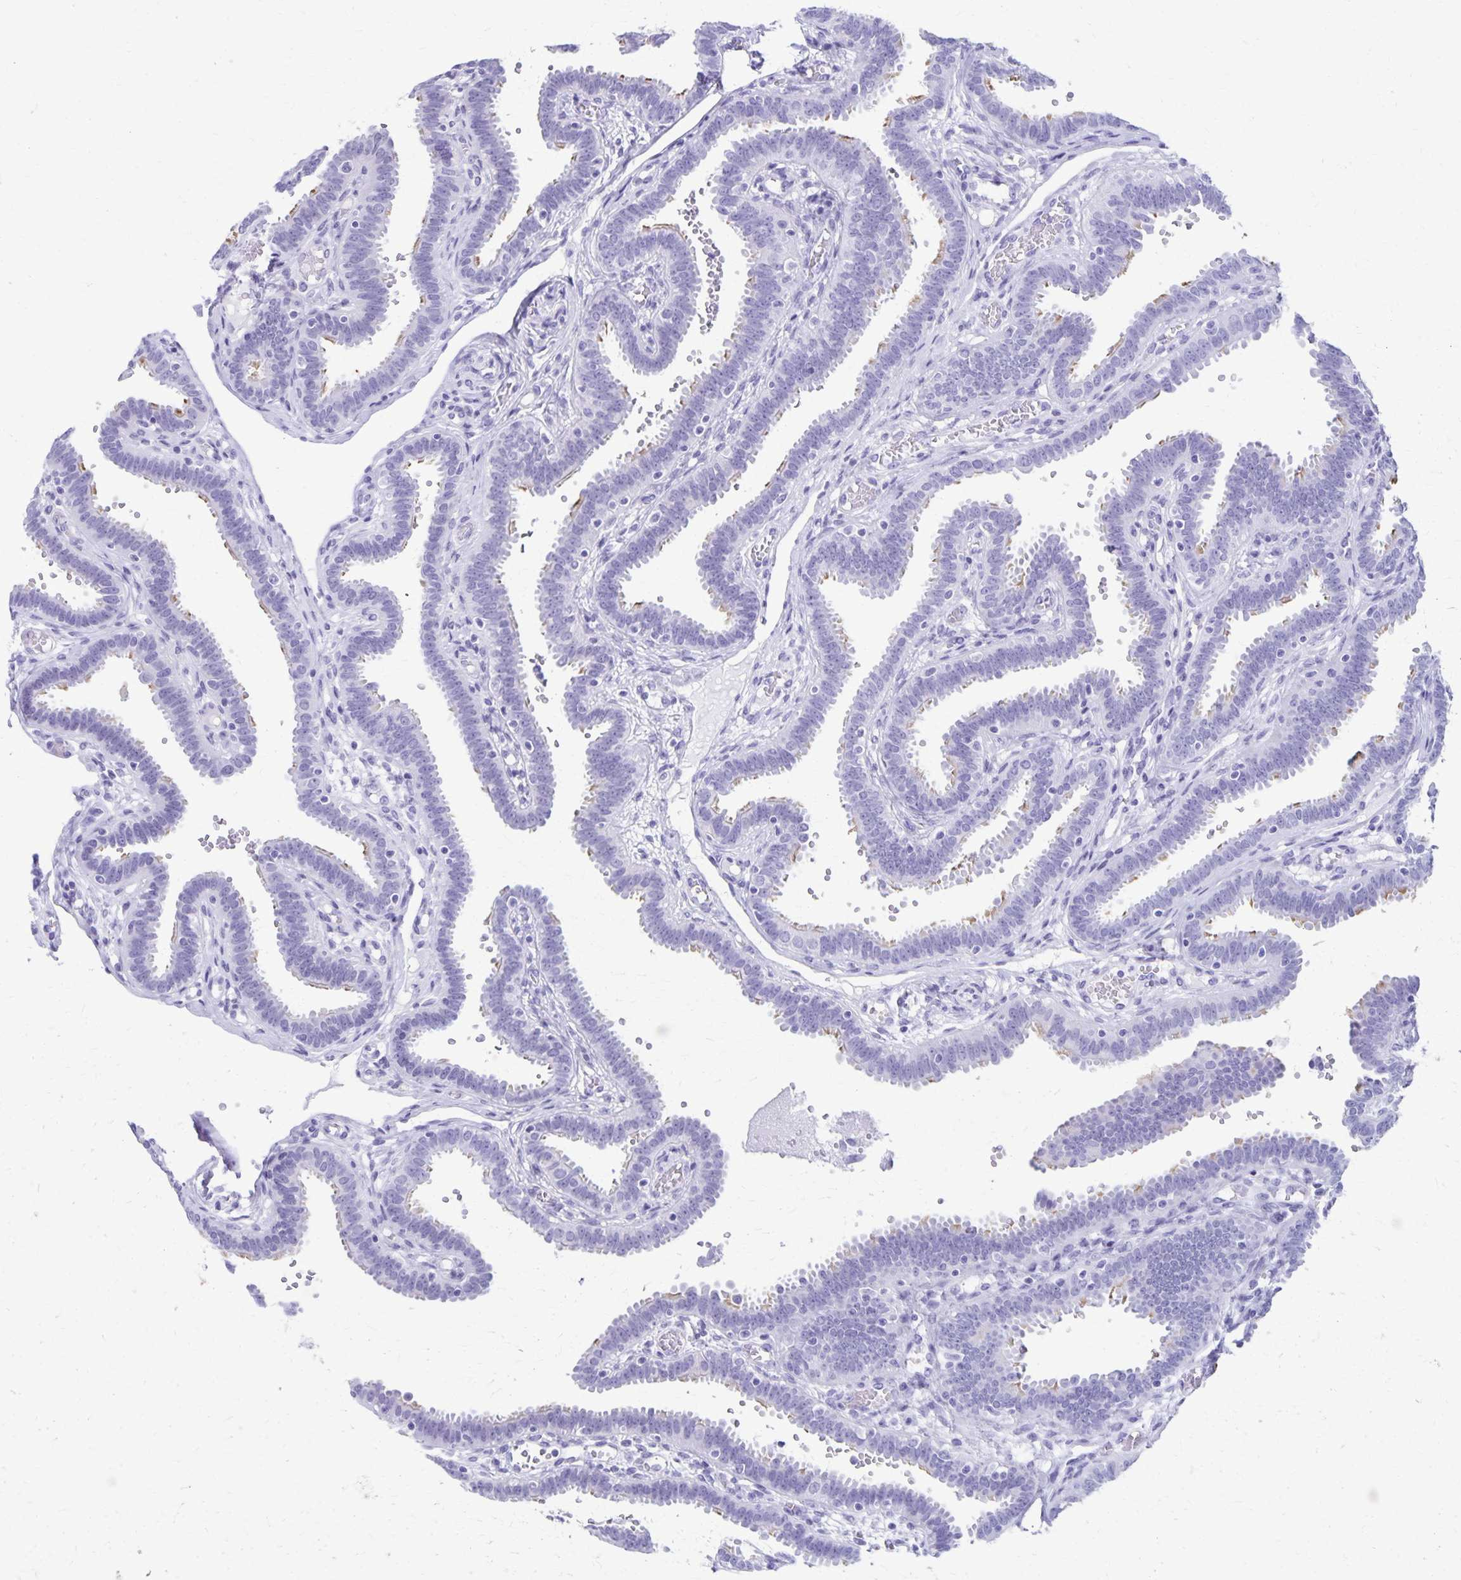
{"staining": {"intensity": "moderate", "quantity": "<25%", "location": "cytoplasmic/membranous"}, "tissue": "fallopian tube", "cell_type": "Glandular cells", "image_type": "normal", "snomed": [{"axis": "morphology", "description": "Normal tissue, NOS"}, {"axis": "topography", "description": "Fallopian tube"}], "caption": "Unremarkable fallopian tube was stained to show a protein in brown. There is low levels of moderate cytoplasmic/membranous staining in approximately <25% of glandular cells. The staining was performed using DAB to visualize the protein expression in brown, while the nuclei were stained in blue with hematoxylin (Magnification: 20x).", "gene": "DEFA5", "patient": {"sex": "female", "age": 37}}